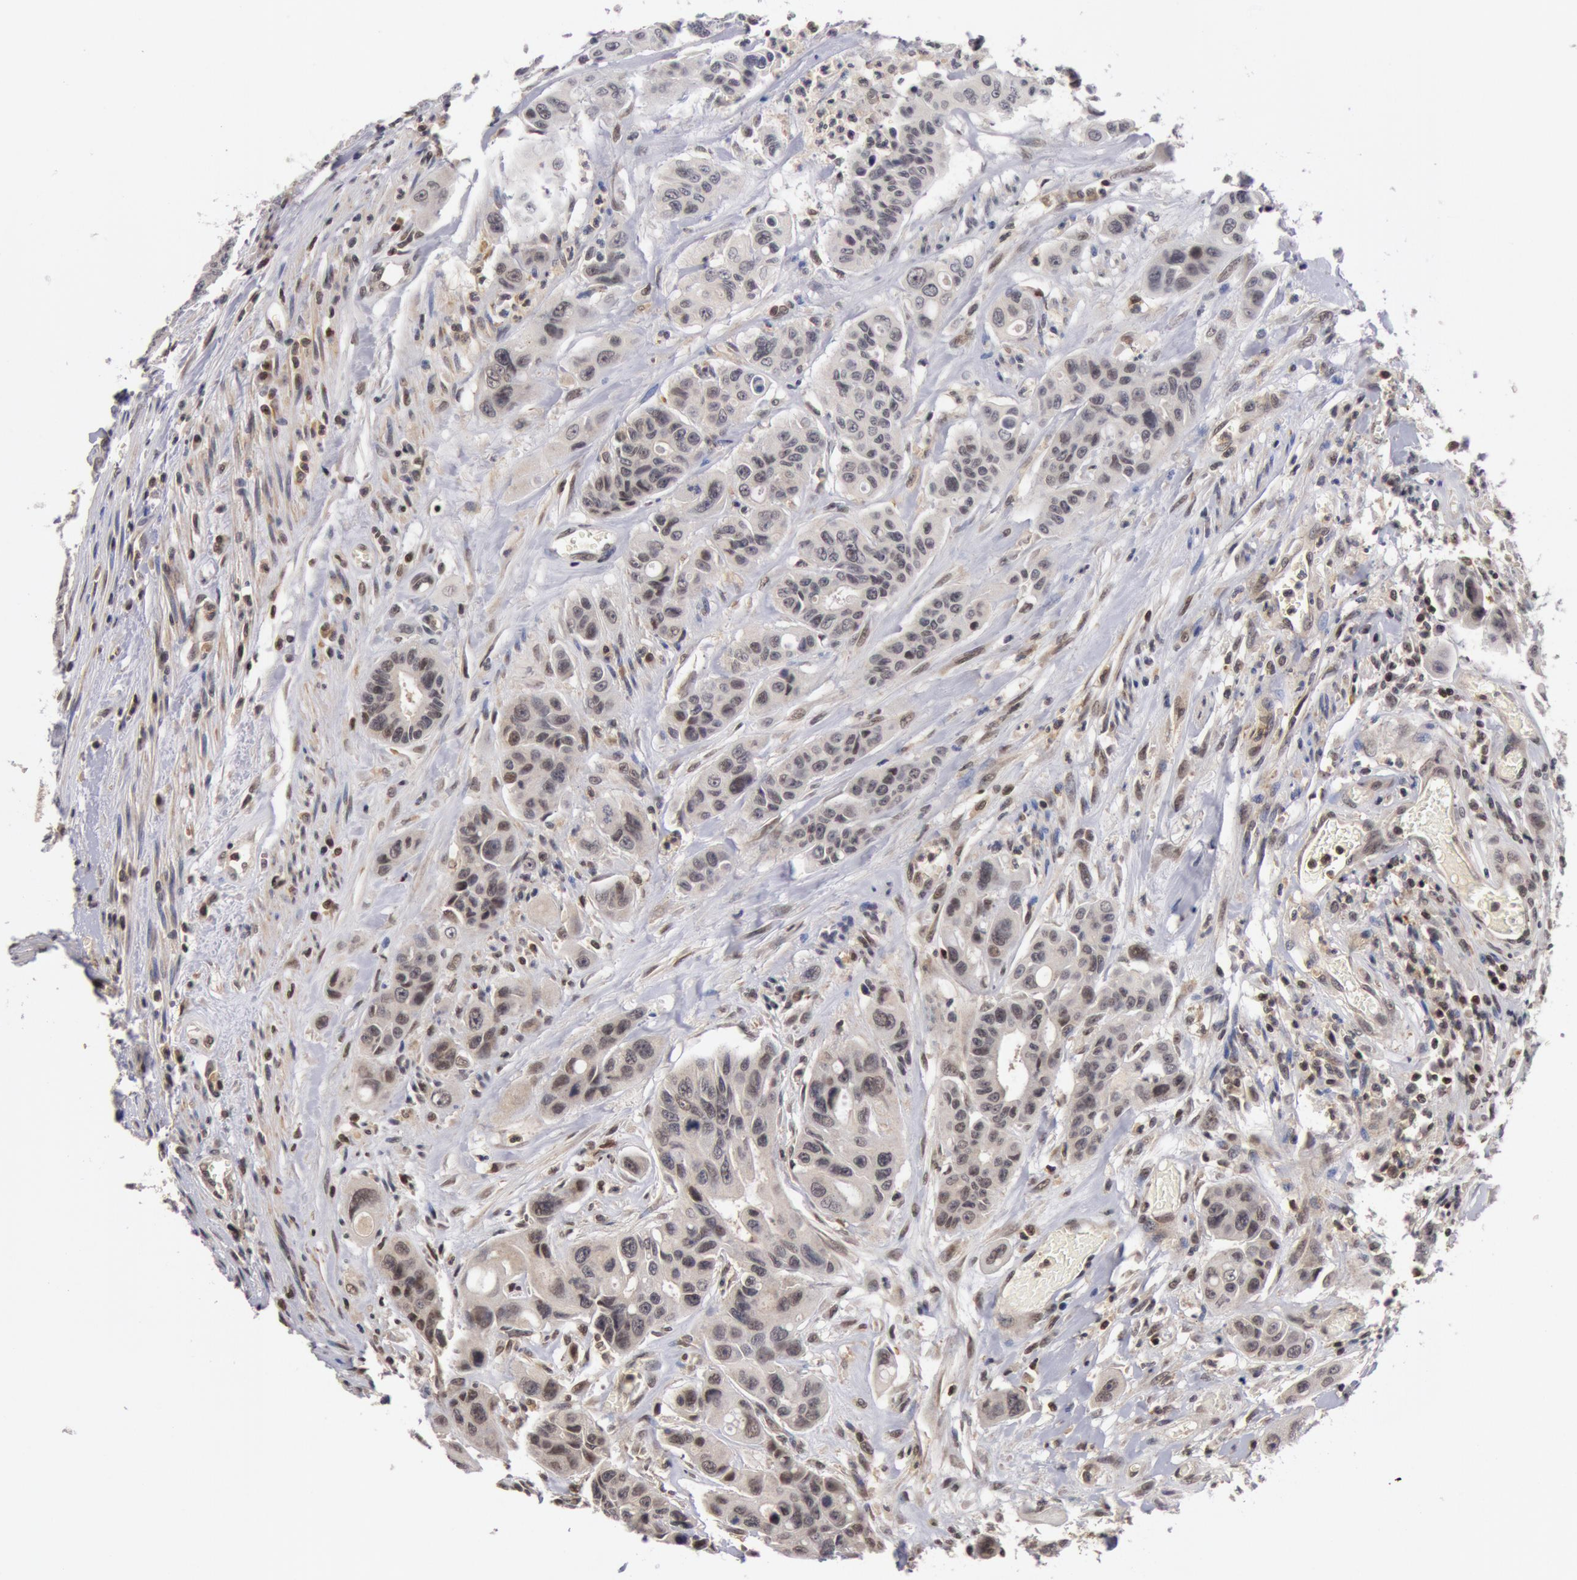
{"staining": {"intensity": "weak", "quantity": "<25%", "location": "nuclear"}, "tissue": "colorectal cancer", "cell_type": "Tumor cells", "image_type": "cancer", "snomed": [{"axis": "morphology", "description": "Adenocarcinoma, NOS"}, {"axis": "topography", "description": "Colon"}], "caption": "Colorectal cancer was stained to show a protein in brown. There is no significant positivity in tumor cells.", "gene": "ZNF350", "patient": {"sex": "female", "age": 70}}